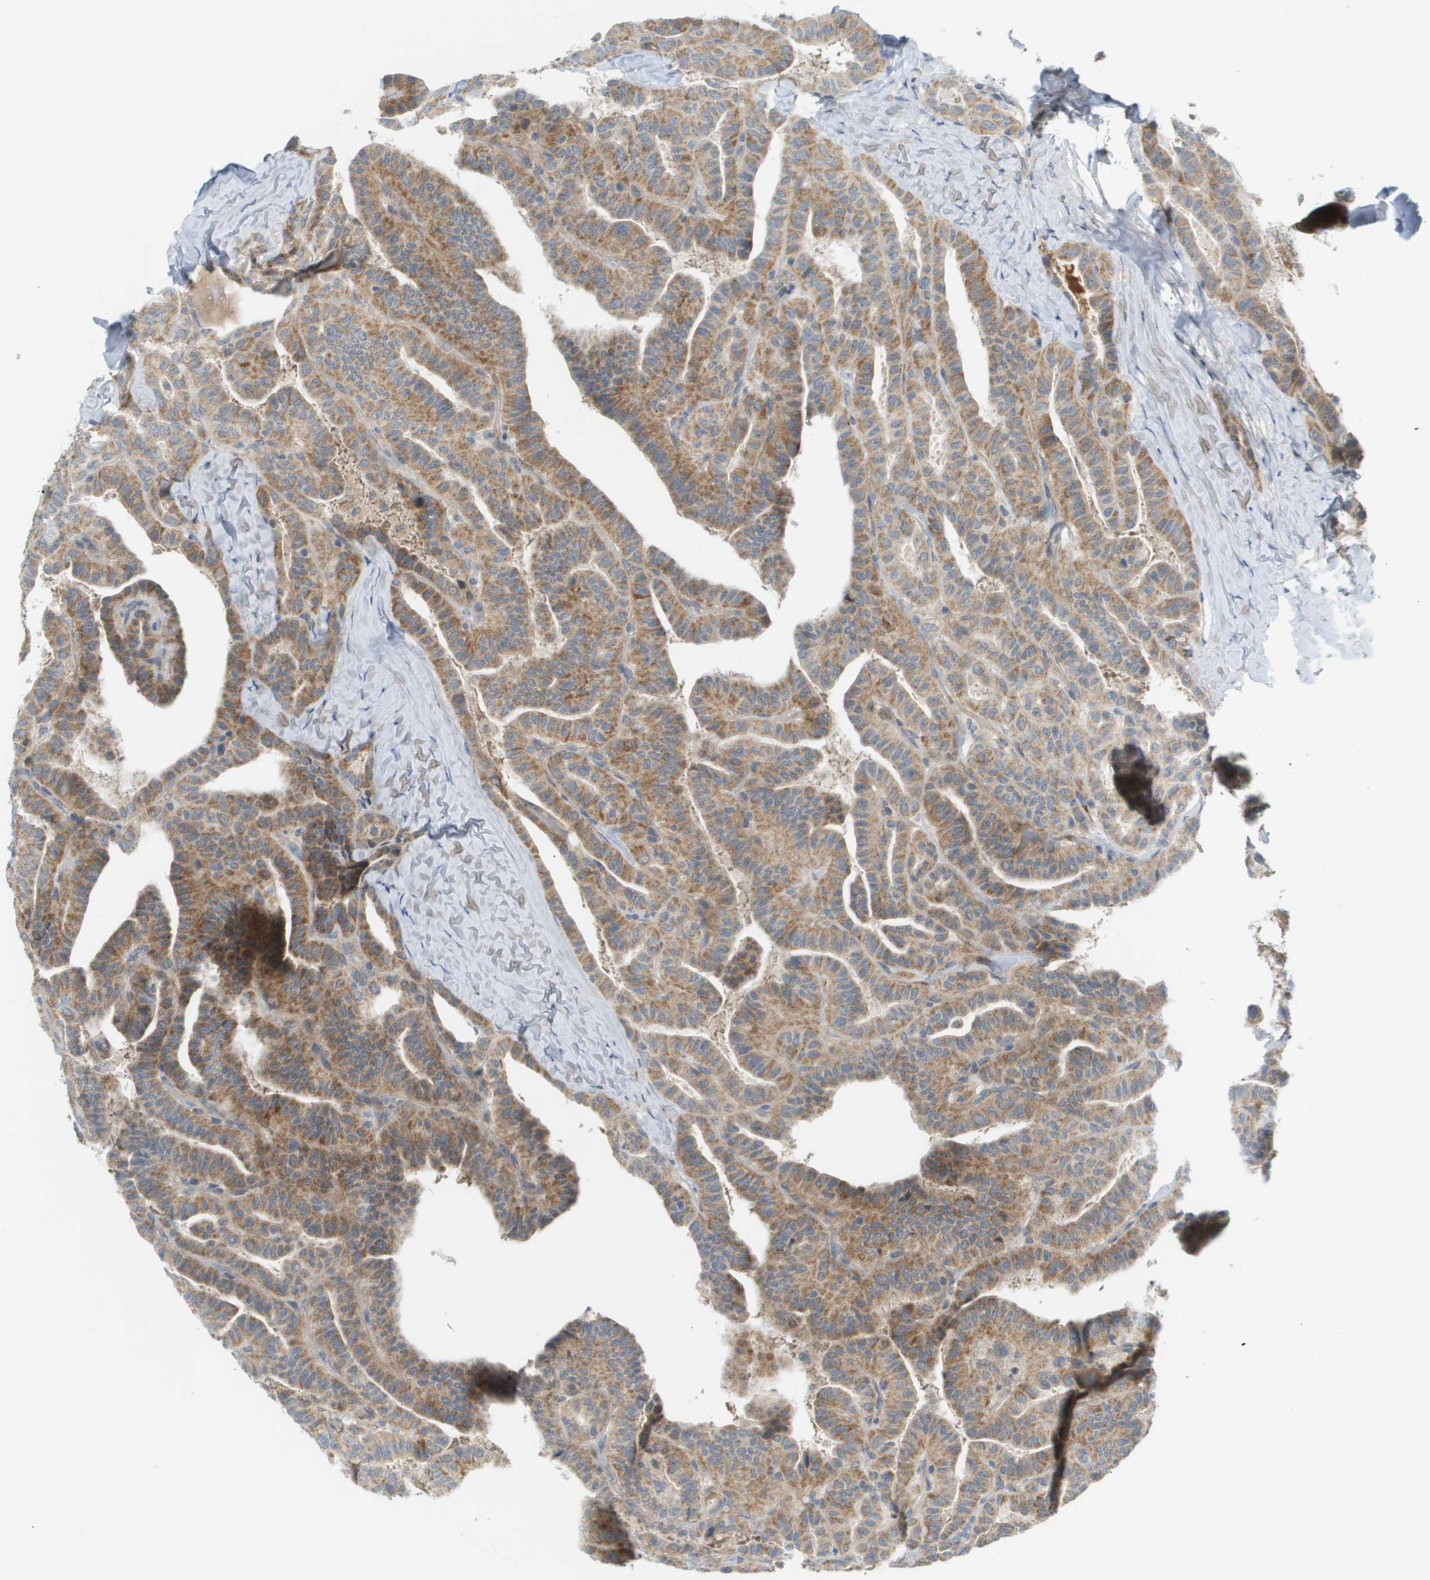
{"staining": {"intensity": "moderate", "quantity": ">75%", "location": "cytoplasmic/membranous"}, "tissue": "thyroid cancer", "cell_type": "Tumor cells", "image_type": "cancer", "snomed": [{"axis": "morphology", "description": "Papillary adenocarcinoma, NOS"}, {"axis": "topography", "description": "Thyroid gland"}], "caption": "Immunohistochemistry staining of thyroid cancer, which exhibits medium levels of moderate cytoplasmic/membranous staining in about >75% of tumor cells indicating moderate cytoplasmic/membranous protein expression. The staining was performed using DAB (brown) for protein detection and nuclei were counterstained in hematoxylin (blue).", "gene": "PROC", "patient": {"sex": "male", "age": 77}}